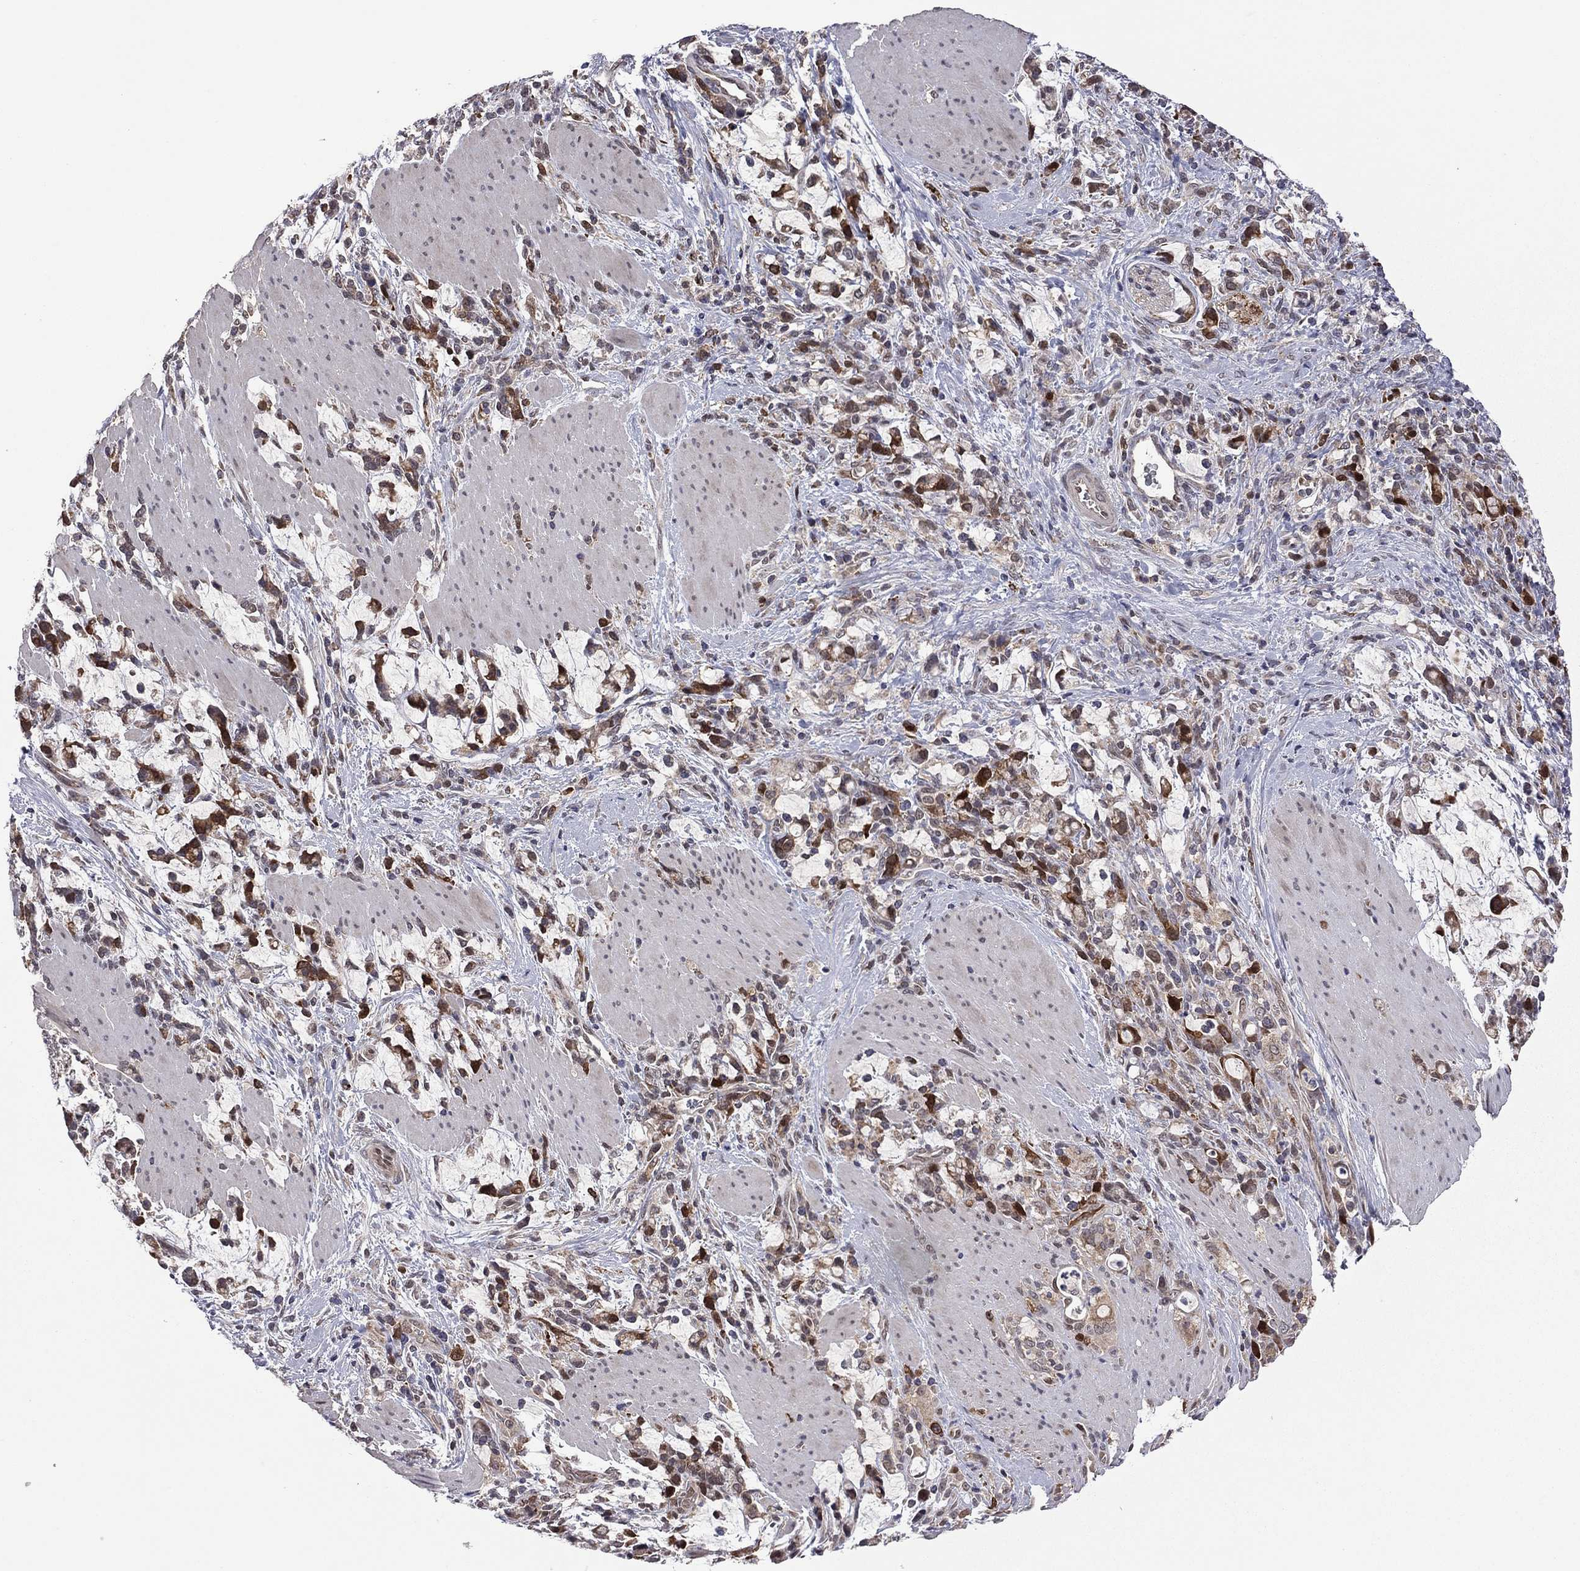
{"staining": {"intensity": "strong", "quantity": "25%-75%", "location": "cytoplasmic/membranous,nuclear"}, "tissue": "stomach cancer", "cell_type": "Tumor cells", "image_type": "cancer", "snomed": [{"axis": "morphology", "description": "Adenocarcinoma, NOS"}, {"axis": "topography", "description": "Stomach"}], "caption": "Immunohistochemical staining of stomach cancer (adenocarcinoma) reveals strong cytoplasmic/membranous and nuclear protein positivity in approximately 25%-75% of tumor cells.", "gene": "GPAA1", "patient": {"sex": "female", "age": 57}}